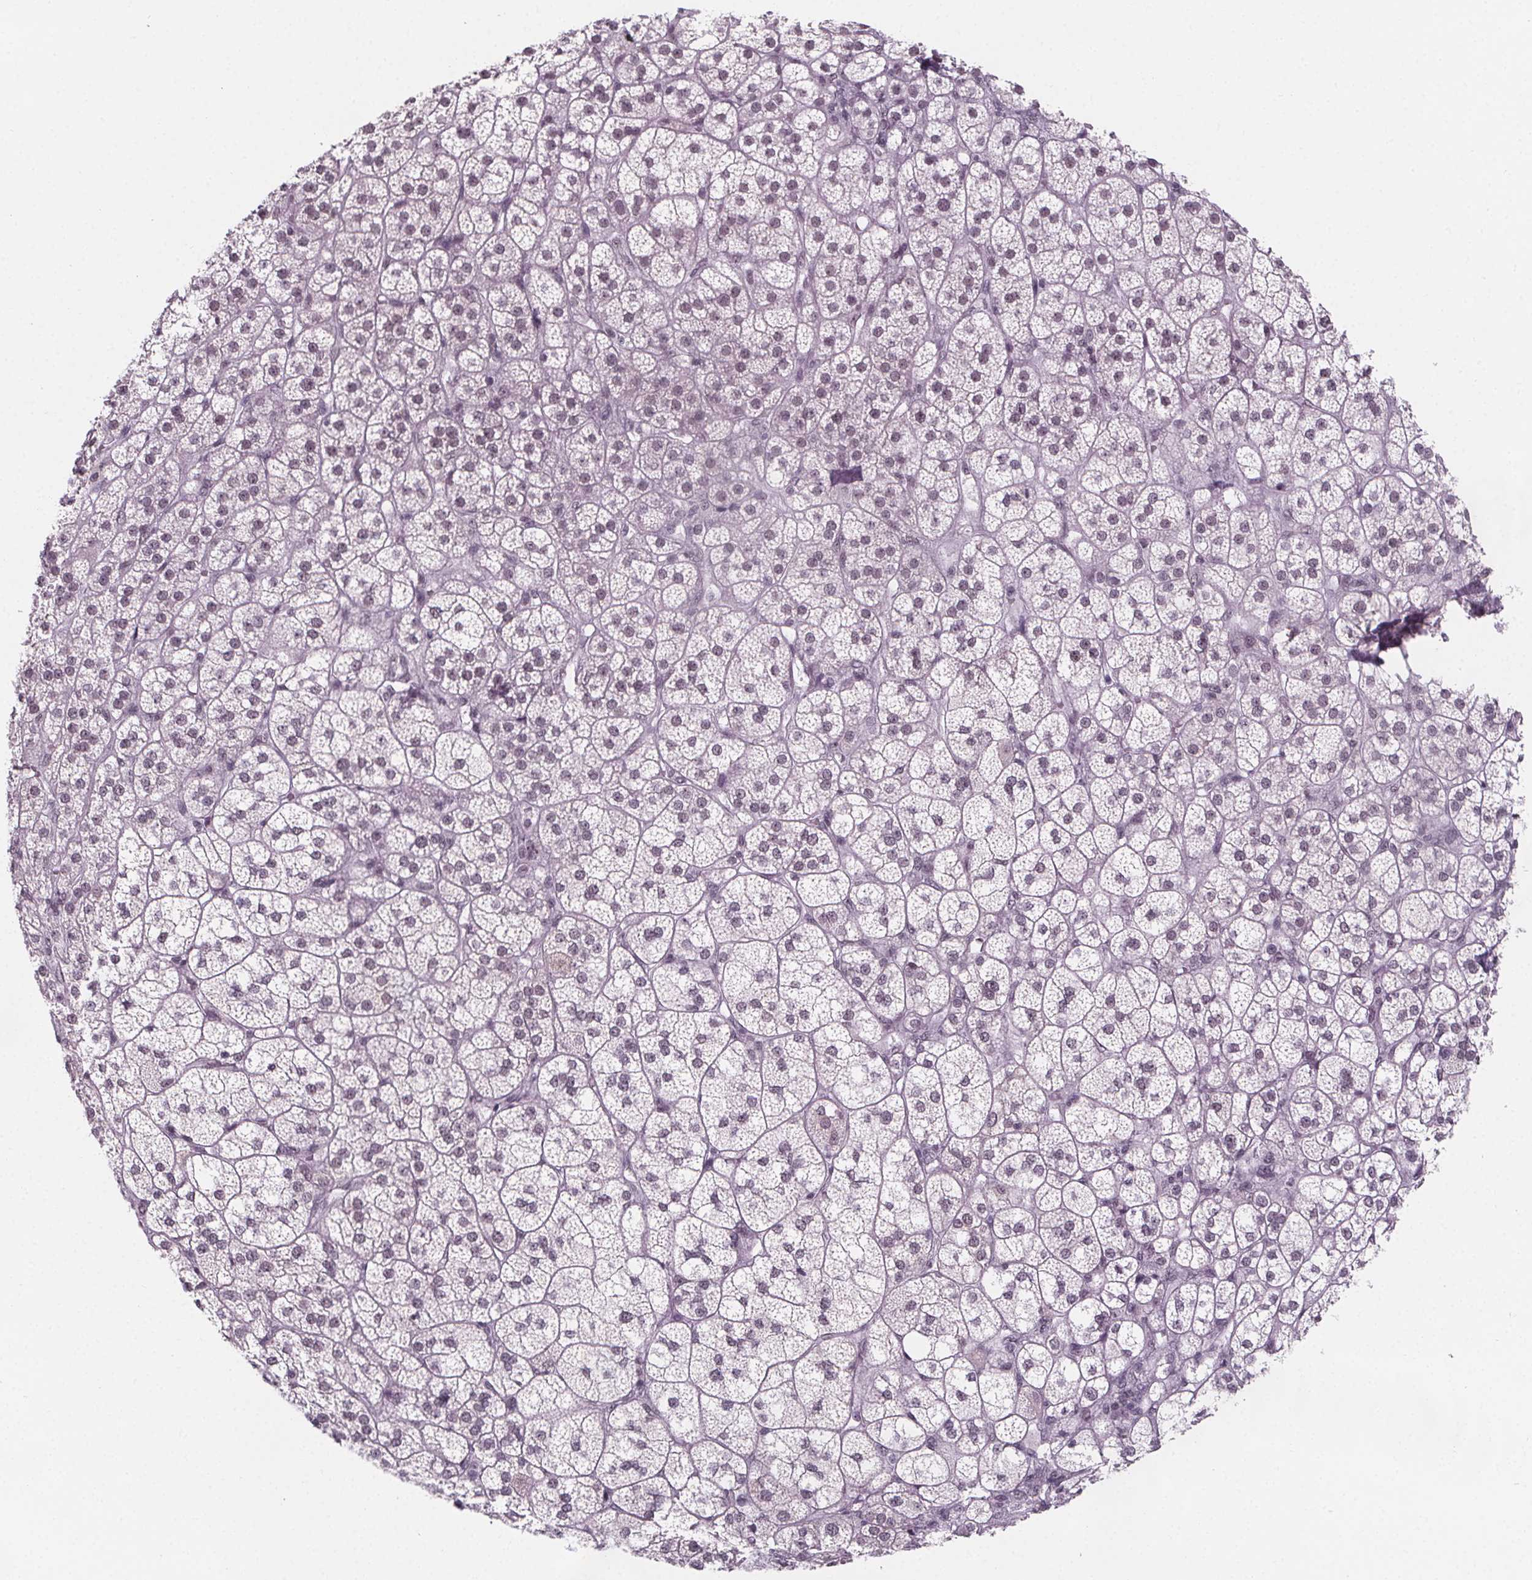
{"staining": {"intensity": "moderate", "quantity": "25%-75%", "location": "nuclear"}, "tissue": "adrenal gland", "cell_type": "Glandular cells", "image_type": "normal", "snomed": [{"axis": "morphology", "description": "Normal tissue, NOS"}, {"axis": "topography", "description": "Adrenal gland"}], "caption": "This histopathology image shows IHC staining of normal human adrenal gland, with medium moderate nuclear expression in approximately 25%-75% of glandular cells.", "gene": "ZNF572", "patient": {"sex": "female", "age": 60}}